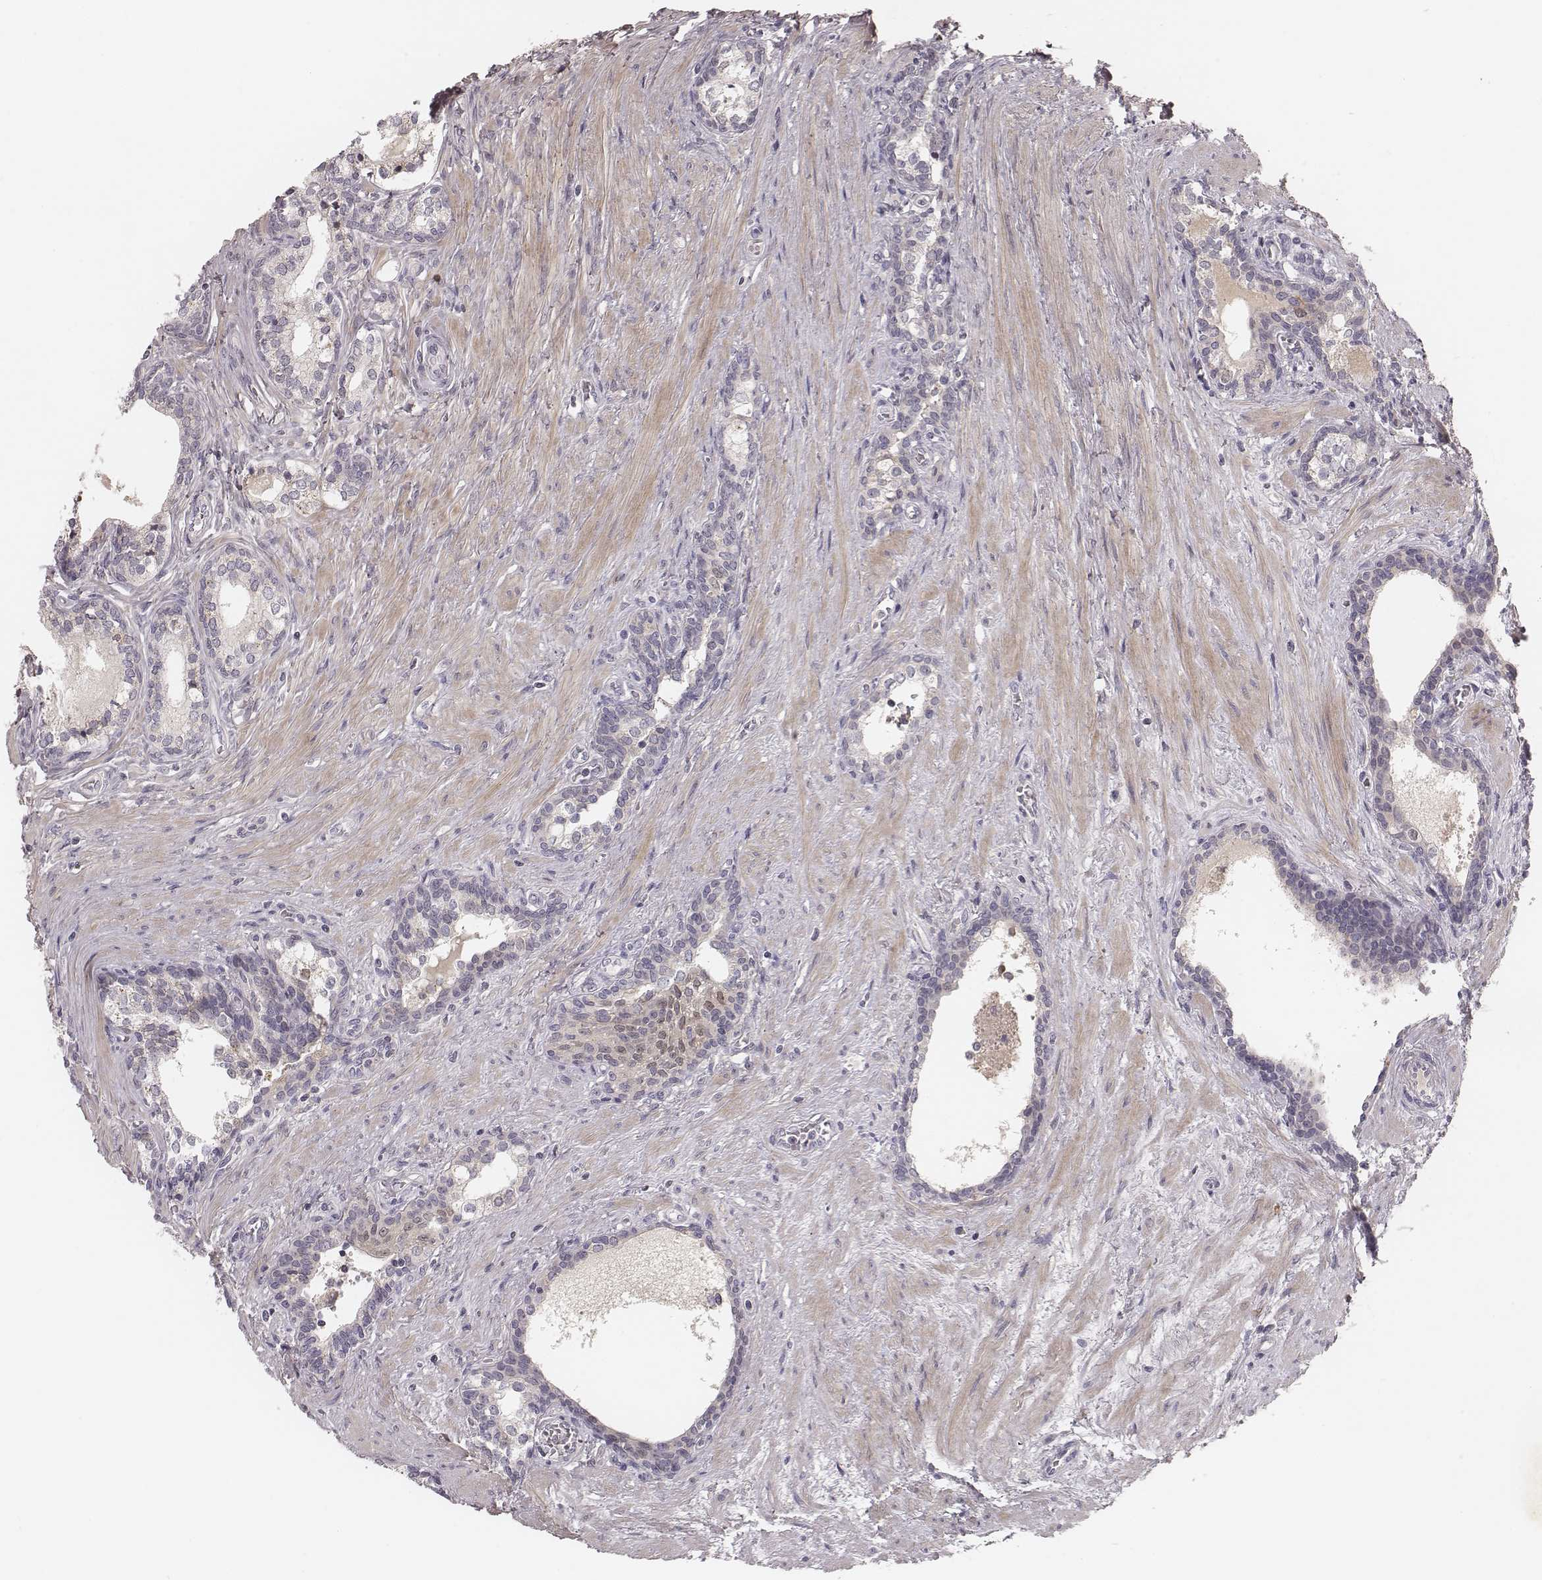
{"staining": {"intensity": "negative", "quantity": "none", "location": "none"}, "tissue": "prostate cancer", "cell_type": "Tumor cells", "image_type": "cancer", "snomed": [{"axis": "morphology", "description": "Adenocarcinoma, NOS"}, {"axis": "morphology", "description": "Adenocarcinoma, High grade"}, {"axis": "topography", "description": "Prostate"}], "caption": "Human prostate adenocarcinoma stained for a protein using IHC displays no expression in tumor cells.", "gene": "SDCBP2", "patient": {"sex": "male", "age": 61}}